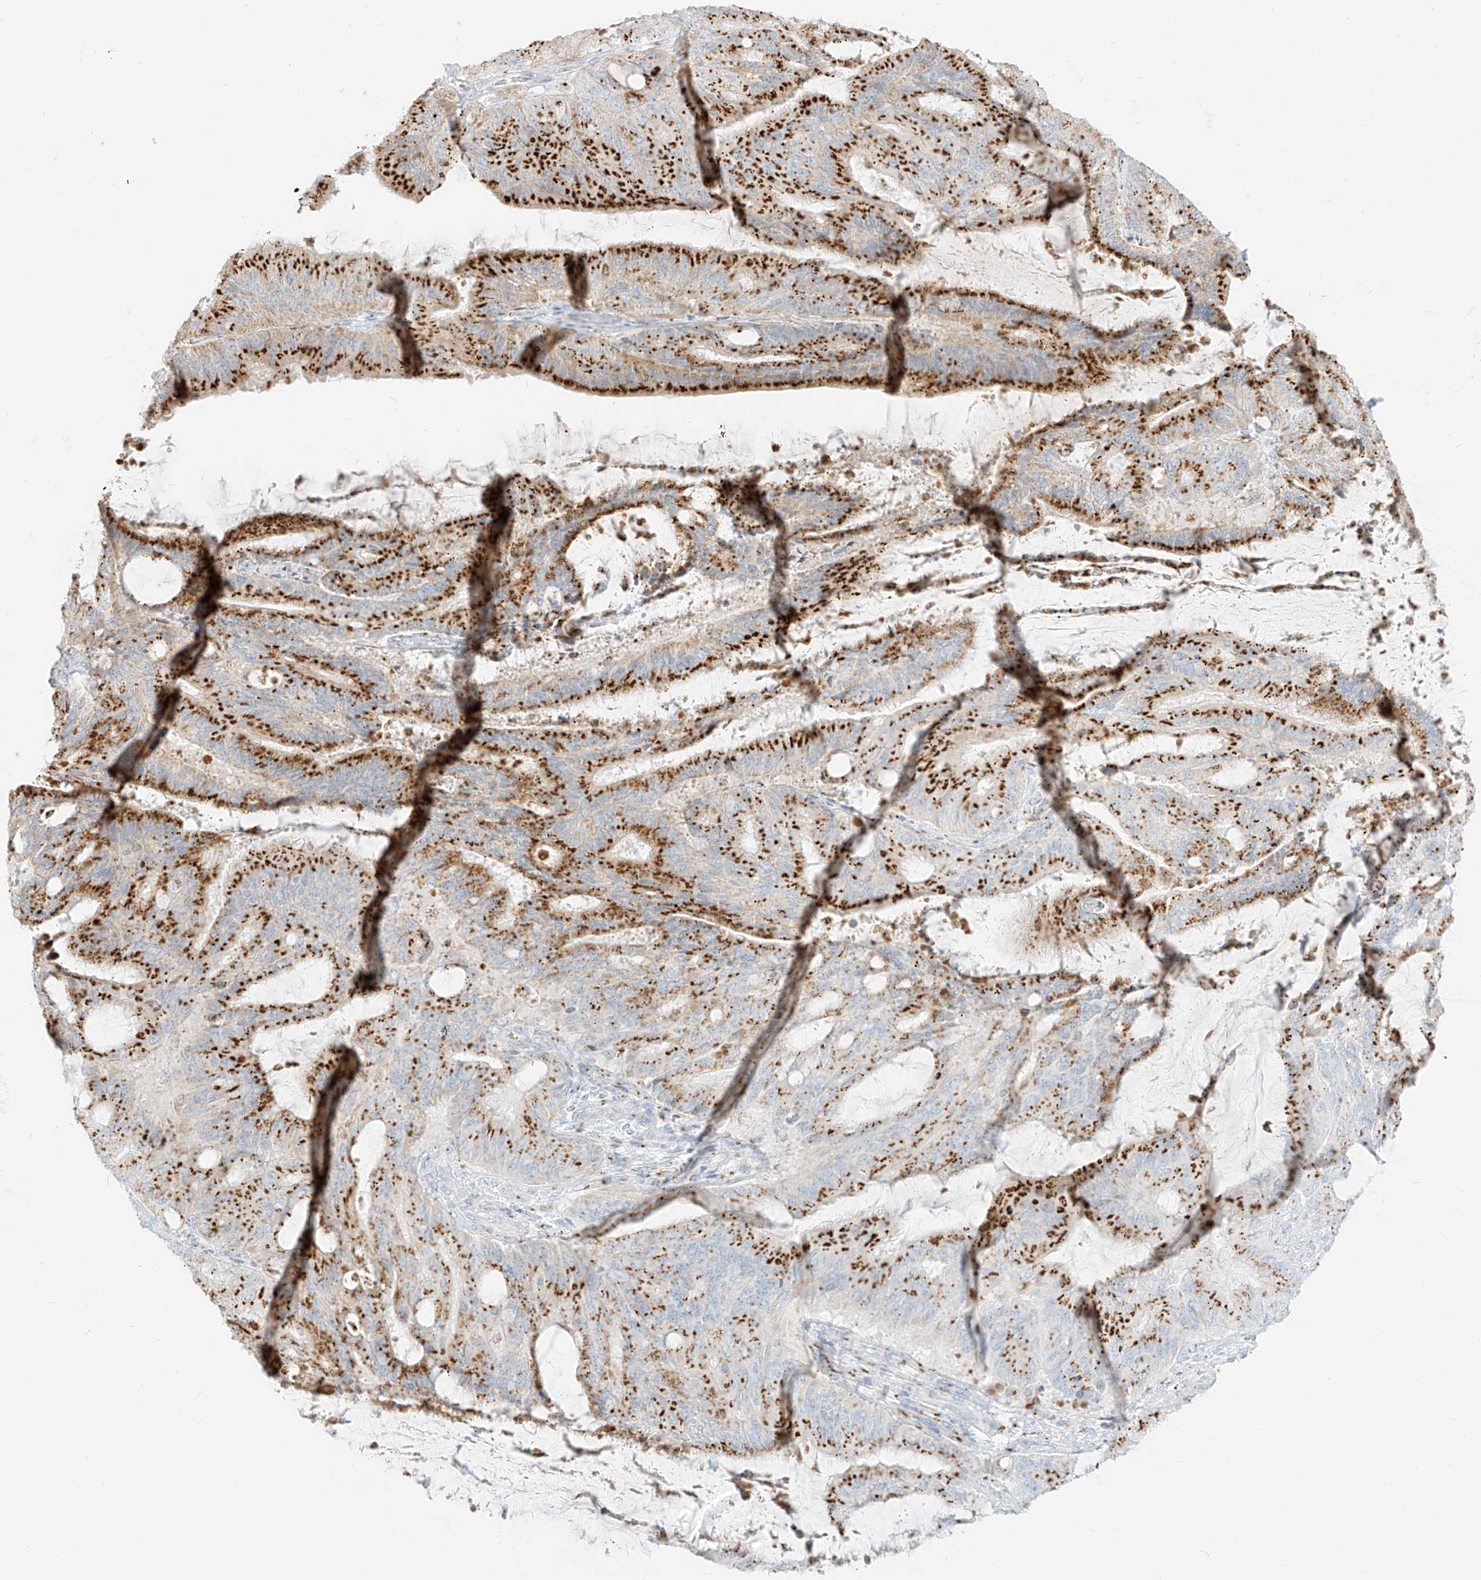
{"staining": {"intensity": "moderate", "quantity": ">75%", "location": "cytoplasmic/membranous"}, "tissue": "liver cancer", "cell_type": "Tumor cells", "image_type": "cancer", "snomed": [{"axis": "morphology", "description": "Normal tissue, NOS"}, {"axis": "morphology", "description": "Cholangiocarcinoma"}, {"axis": "topography", "description": "Liver"}, {"axis": "topography", "description": "Peripheral nerve tissue"}], "caption": "Brown immunohistochemical staining in cholangiocarcinoma (liver) shows moderate cytoplasmic/membranous positivity in about >75% of tumor cells. (IHC, brightfield microscopy, high magnification).", "gene": "TMEM87B", "patient": {"sex": "female", "age": 73}}